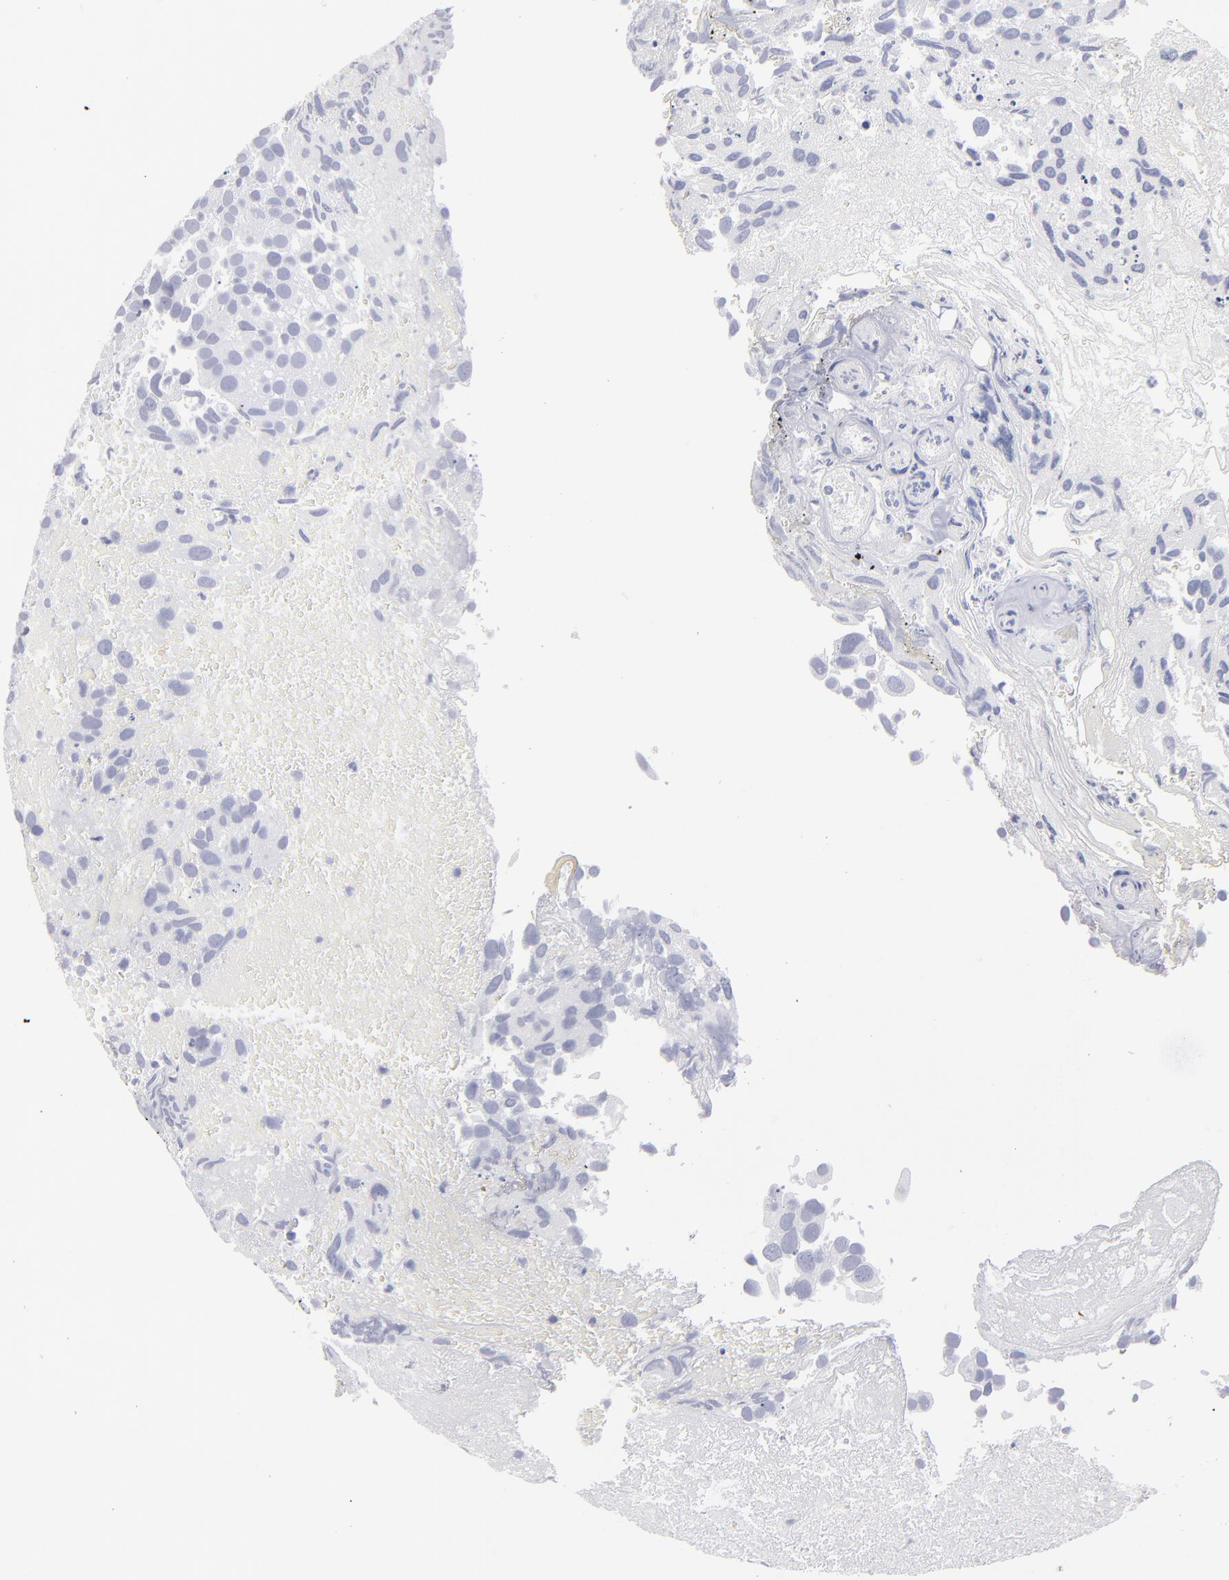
{"staining": {"intensity": "negative", "quantity": "none", "location": "none"}, "tissue": "urothelial cancer", "cell_type": "Tumor cells", "image_type": "cancer", "snomed": [{"axis": "morphology", "description": "Urothelial carcinoma, High grade"}, {"axis": "topography", "description": "Urinary bladder"}], "caption": "Immunohistochemistry (IHC) photomicrograph of high-grade urothelial carcinoma stained for a protein (brown), which shows no expression in tumor cells.", "gene": "CADM3", "patient": {"sex": "male", "age": 72}}